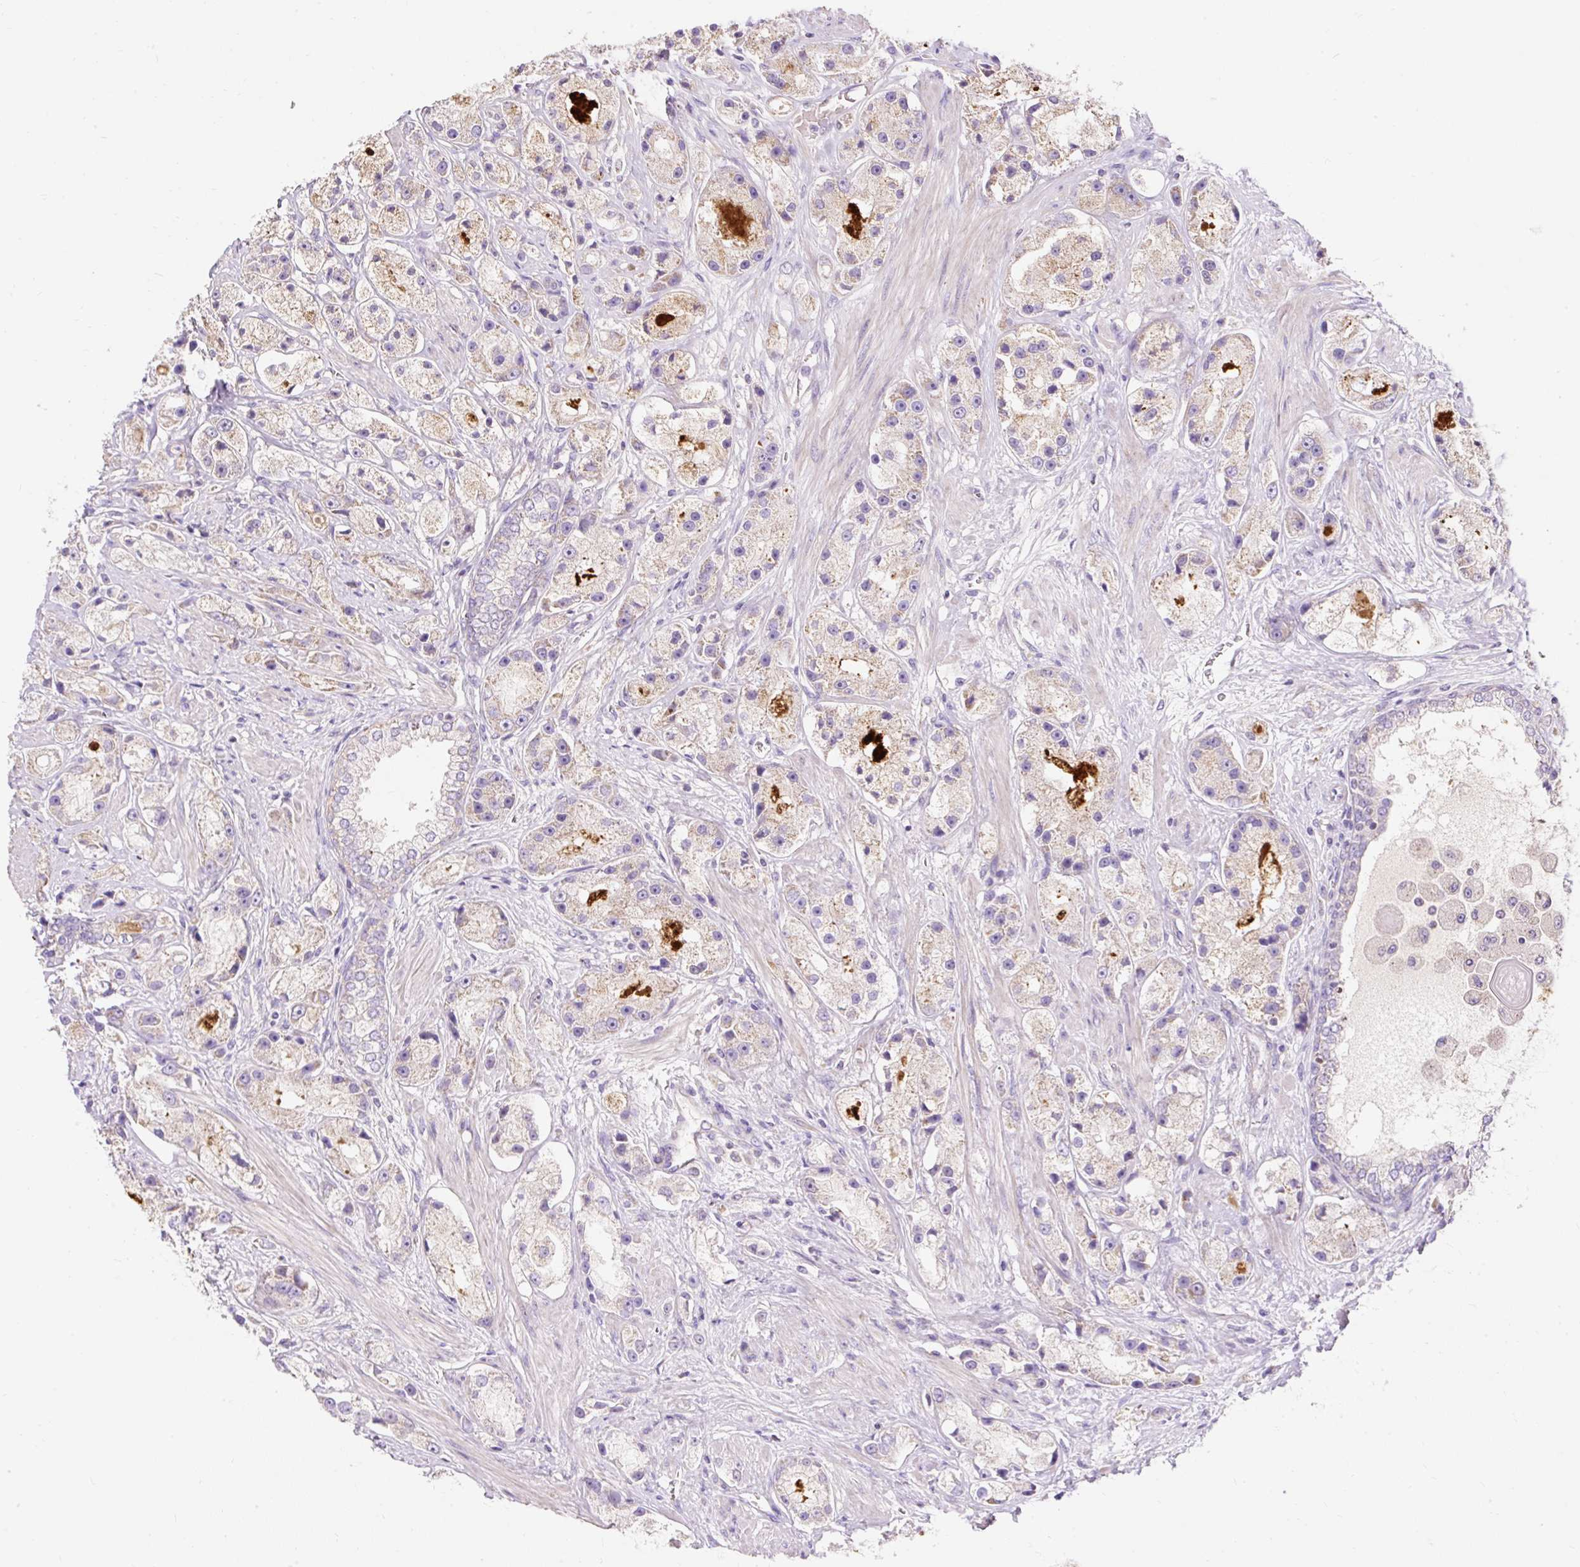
{"staining": {"intensity": "moderate", "quantity": "<25%", "location": "cytoplasmic/membranous"}, "tissue": "prostate cancer", "cell_type": "Tumor cells", "image_type": "cancer", "snomed": [{"axis": "morphology", "description": "Adenocarcinoma, High grade"}, {"axis": "topography", "description": "Prostate"}], "caption": "A brown stain labels moderate cytoplasmic/membranous expression of a protein in human prostate cancer tumor cells. (IHC, brightfield microscopy, high magnification).", "gene": "PMAIP1", "patient": {"sex": "male", "age": 67}}